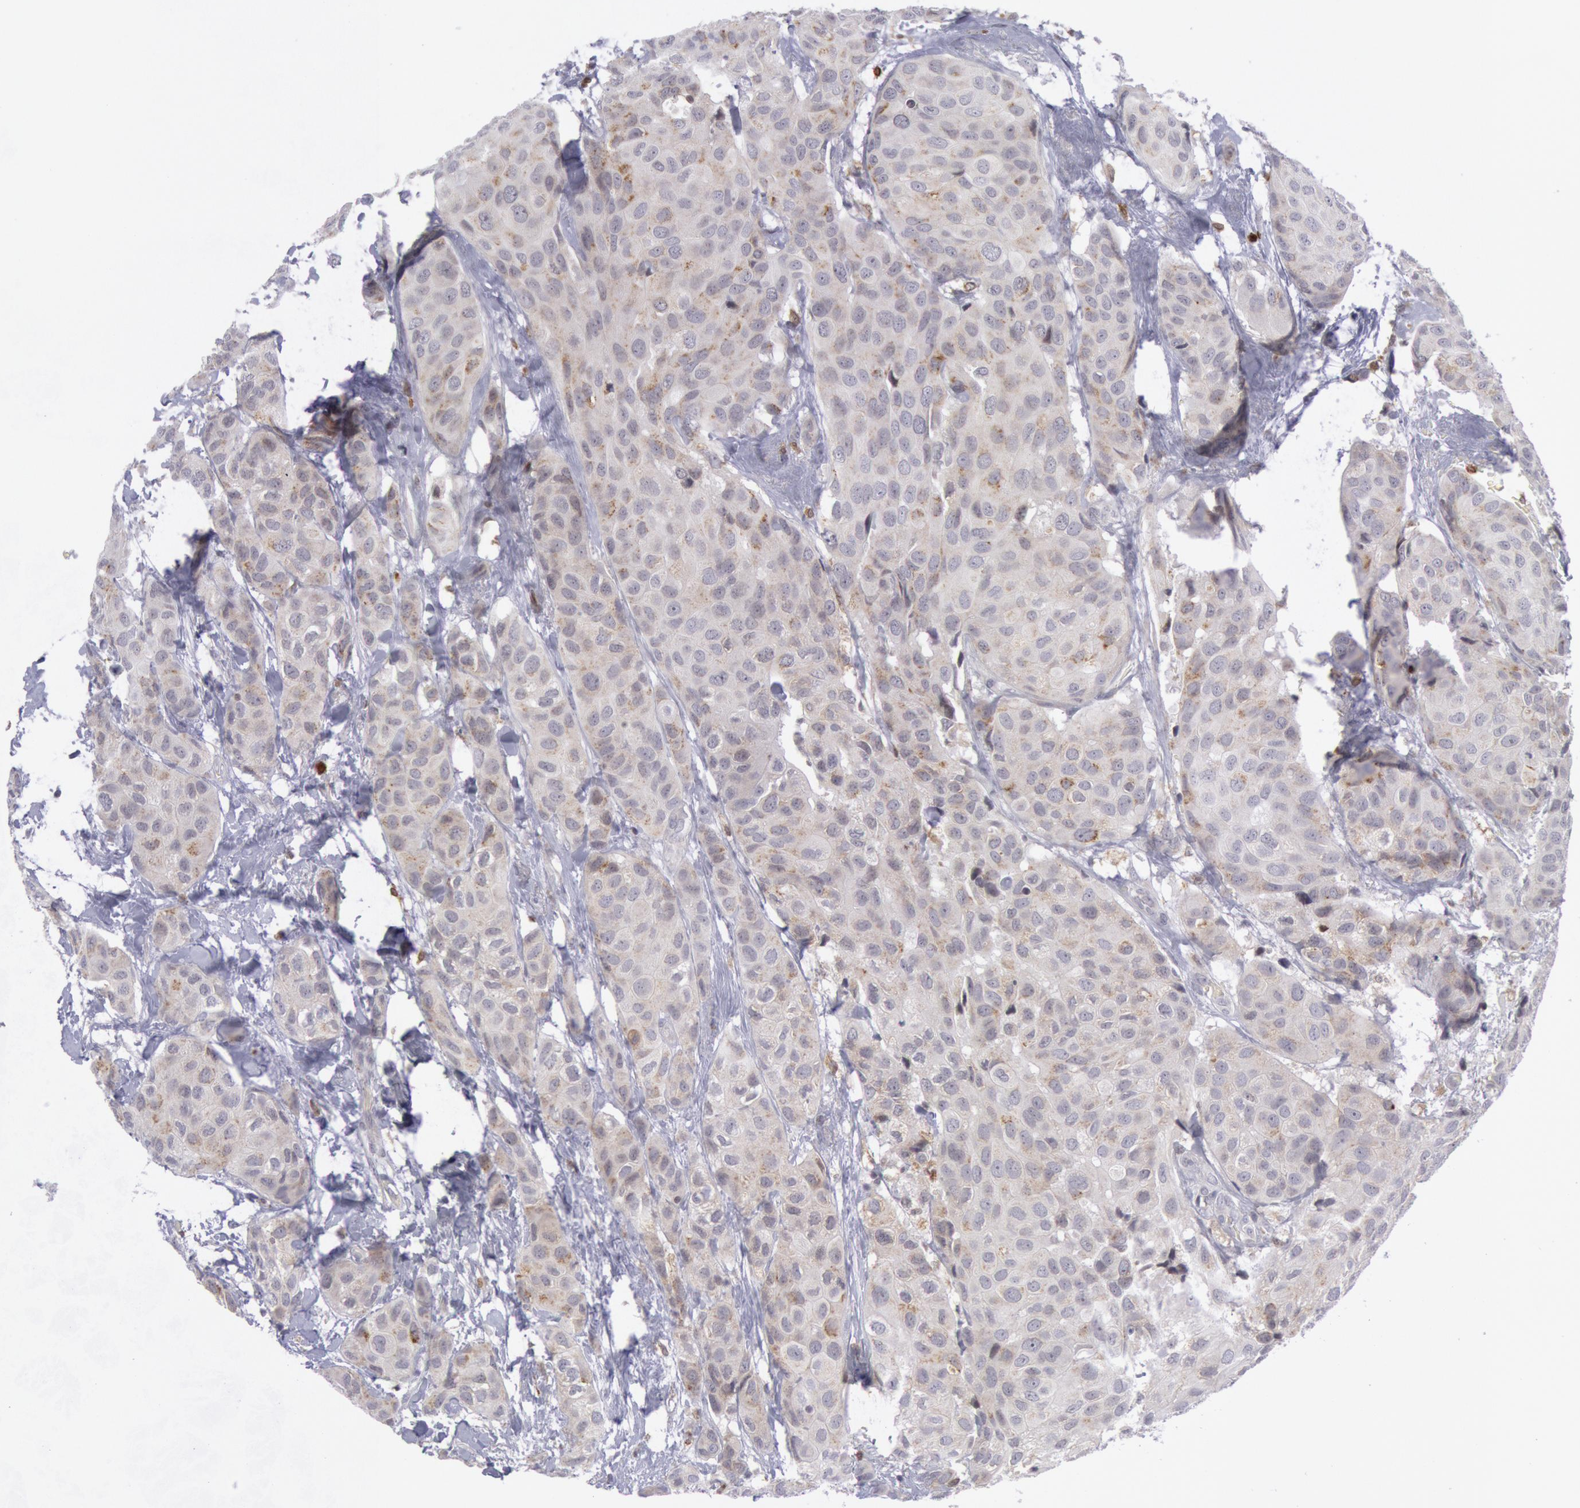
{"staining": {"intensity": "weak", "quantity": "<25%", "location": "cytoplasmic/membranous"}, "tissue": "breast cancer", "cell_type": "Tumor cells", "image_type": "cancer", "snomed": [{"axis": "morphology", "description": "Duct carcinoma"}, {"axis": "topography", "description": "Breast"}], "caption": "This is a photomicrograph of IHC staining of breast cancer (invasive ductal carcinoma), which shows no expression in tumor cells.", "gene": "PTGS2", "patient": {"sex": "female", "age": 68}}